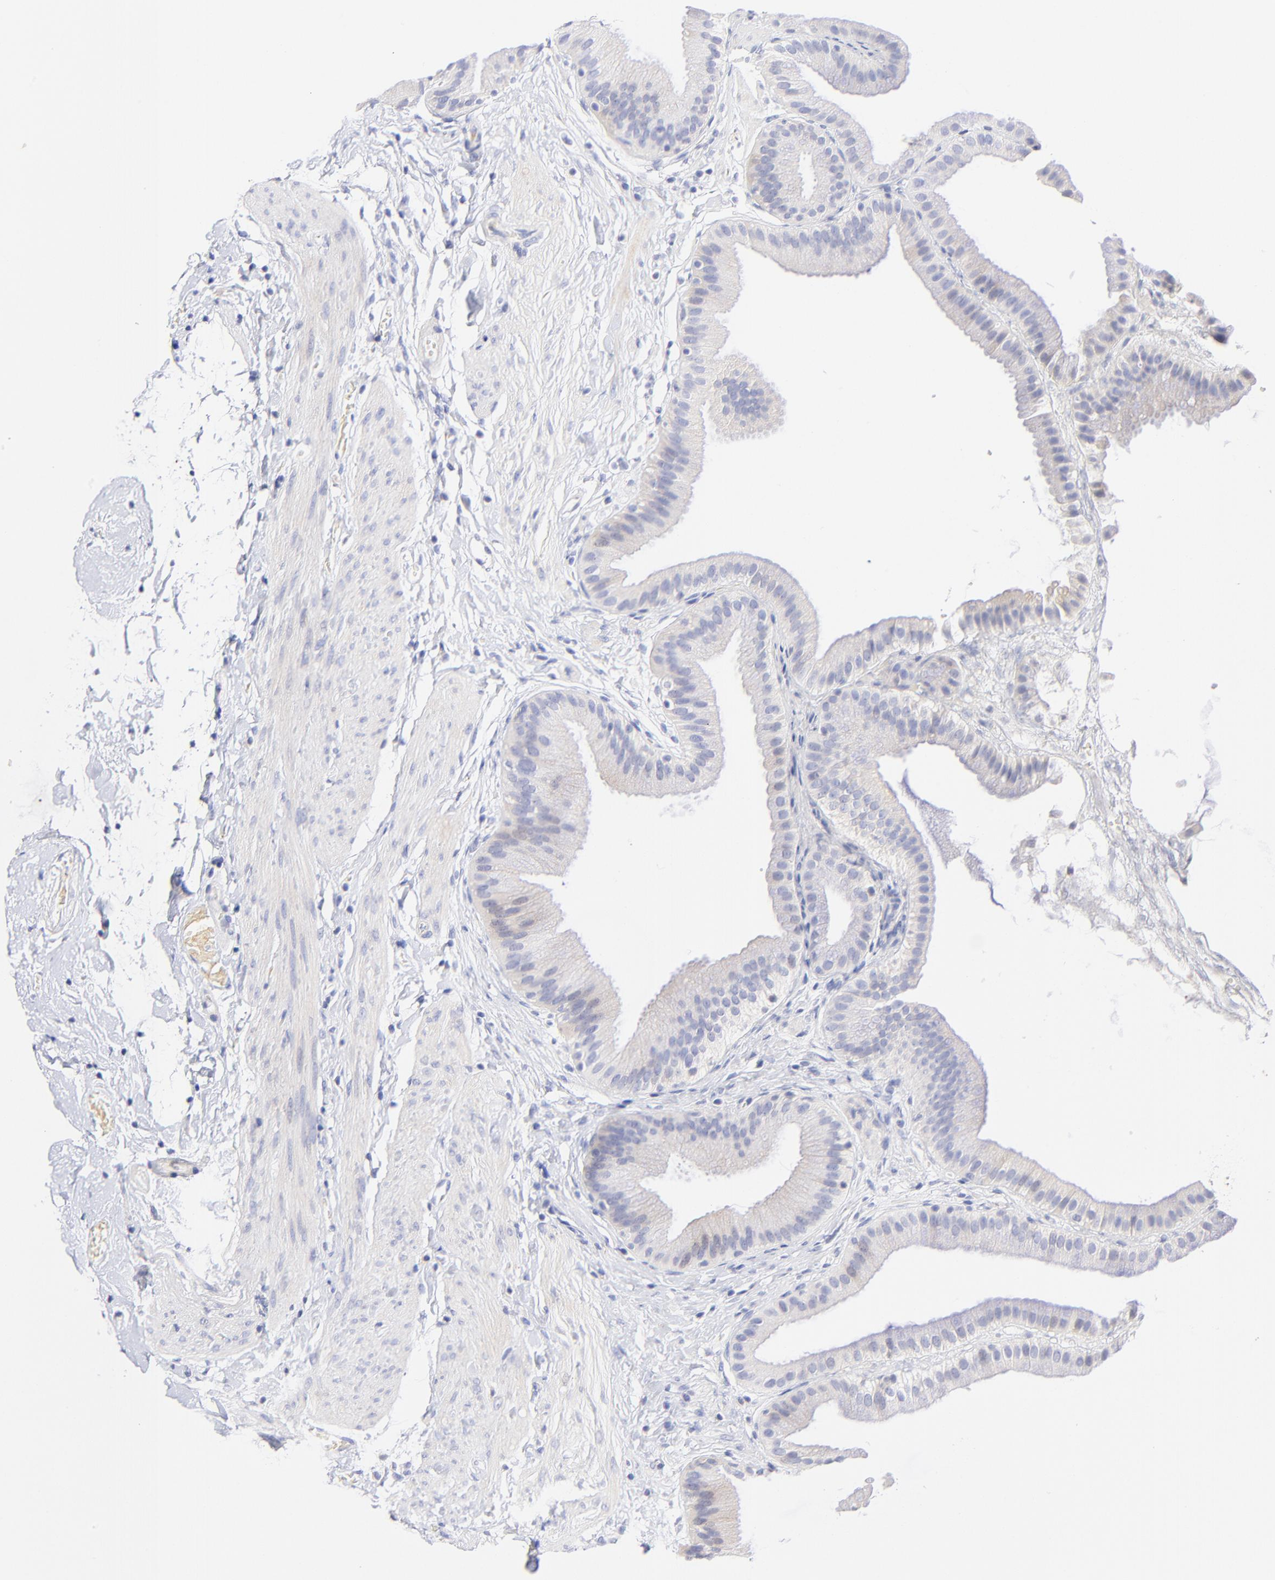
{"staining": {"intensity": "negative", "quantity": "none", "location": "none"}, "tissue": "gallbladder", "cell_type": "Glandular cells", "image_type": "normal", "snomed": [{"axis": "morphology", "description": "Normal tissue, NOS"}, {"axis": "topography", "description": "Gallbladder"}], "caption": "IHC image of normal gallbladder: gallbladder stained with DAB (3,3'-diaminobenzidine) demonstrates no significant protein positivity in glandular cells.", "gene": "RAB3A", "patient": {"sex": "female", "age": 63}}